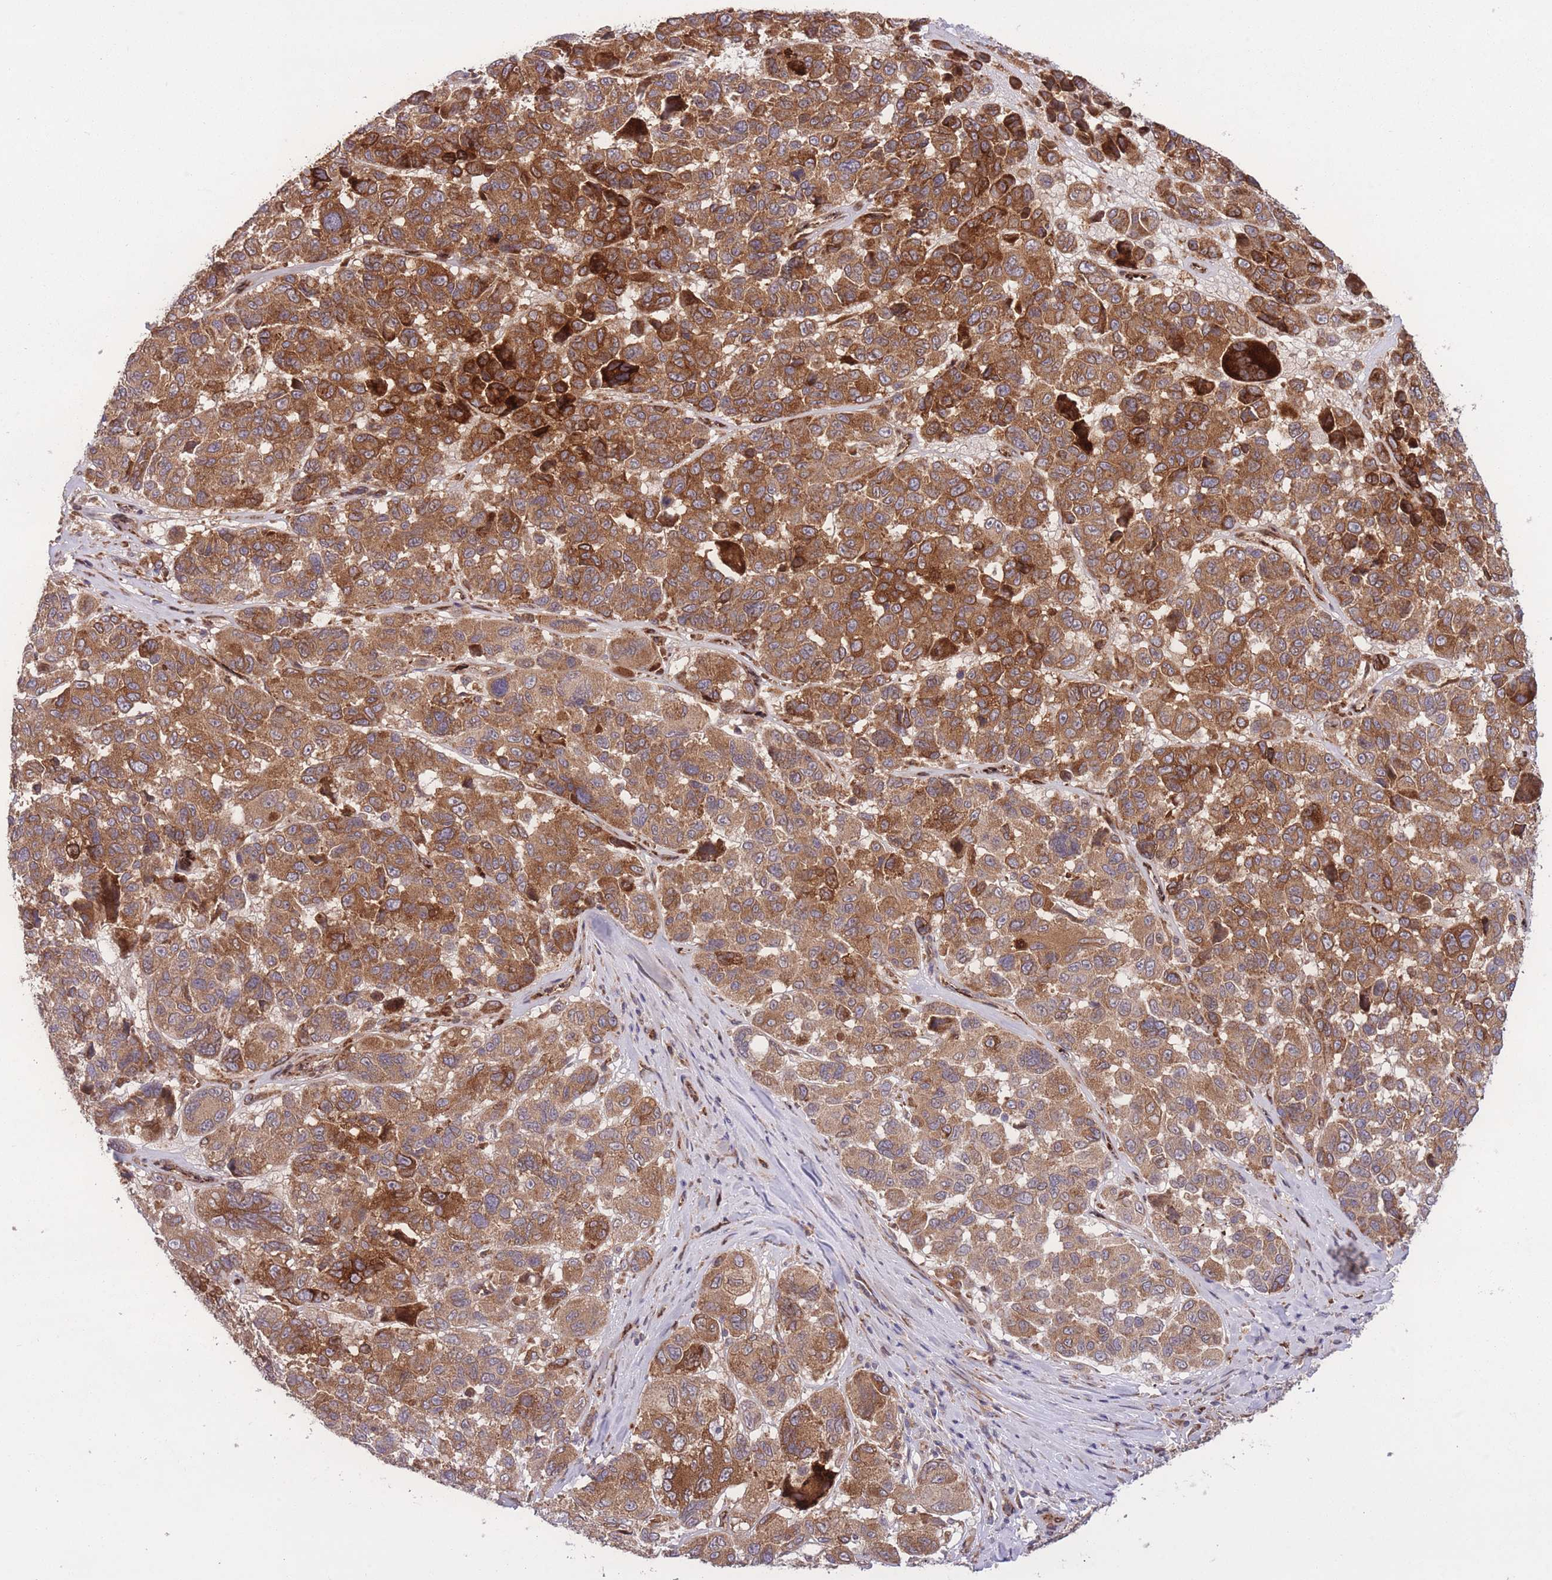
{"staining": {"intensity": "strong", "quantity": "25%-75%", "location": "cytoplasmic/membranous"}, "tissue": "melanoma", "cell_type": "Tumor cells", "image_type": "cancer", "snomed": [{"axis": "morphology", "description": "Malignant melanoma, NOS"}, {"axis": "topography", "description": "Skin"}], "caption": "Immunohistochemical staining of human melanoma reveals high levels of strong cytoplasmic/membranous staining in about 25%-75% of tumor cells.", "gene": "CISH", "patient": {"sex": "female", "age": 66}}